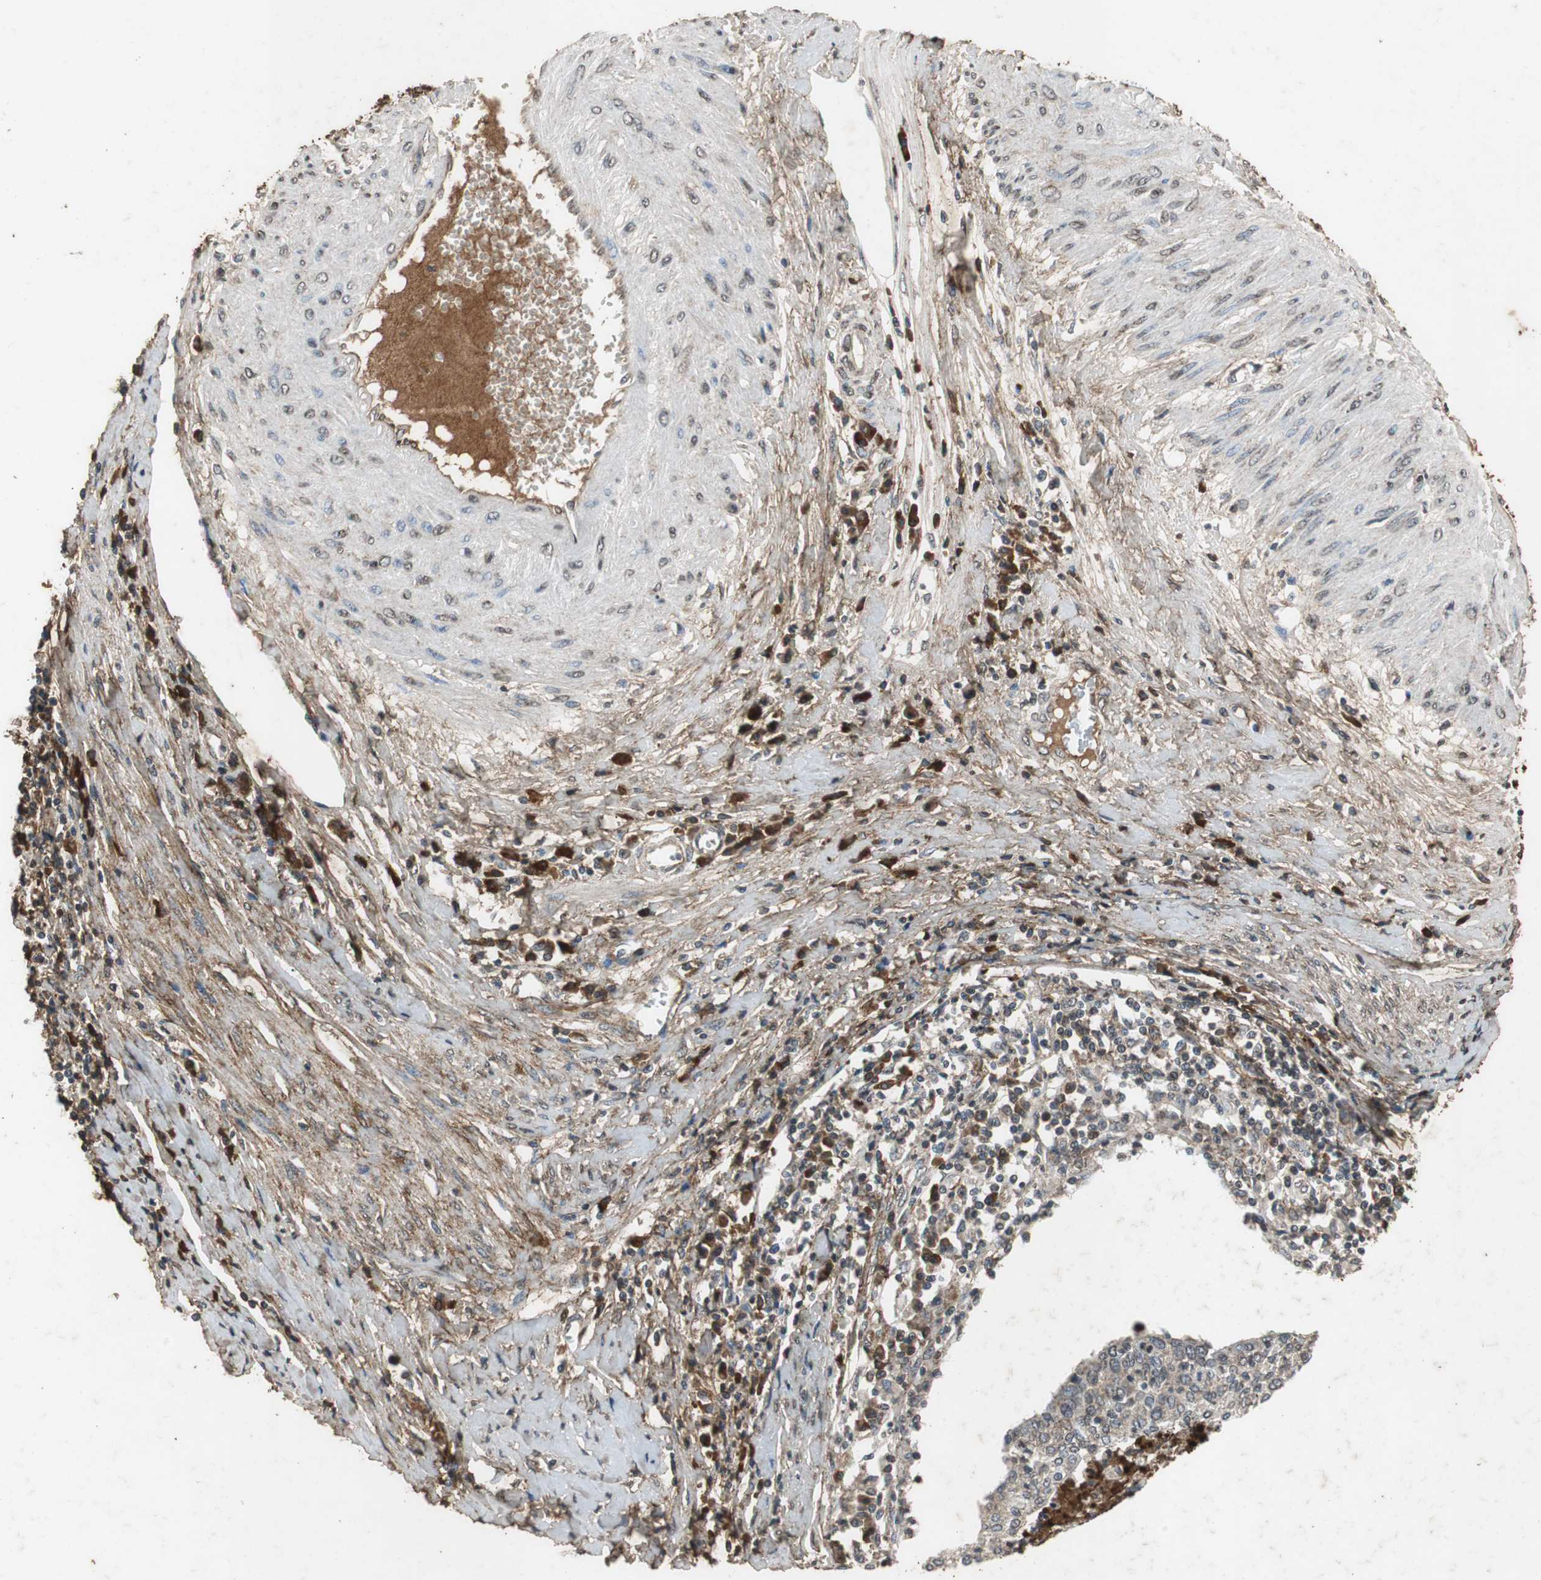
{"staining": {"intensity": "moderate", "quantity": ">75%", "location": "cytoplasmic/membranous"}, "tissue": "cervical cancer", "cell_type": "Tumor cells", "image_type": "cancer", "snomed": [{"axis": "morphology", "description": "Squamous cell carcinoma, NOS"}, {"axis": "topography", "description": "Cervix"}], "caption": "High-power microscopy captured an IHC photomicrograph of cervical cancer (squamous cell carcinoma), revealing moderate cytoplasmic/membranous staining in about >75% of tumor cells. The staining is performed using DAB (3,3'-diaminobenzidine) brown chromogen to label protein expression. The nuclei are counter-stained blue using hematoxylin.", "gene": "NAA10", "patient": {"sex": "female", "age": 40}}